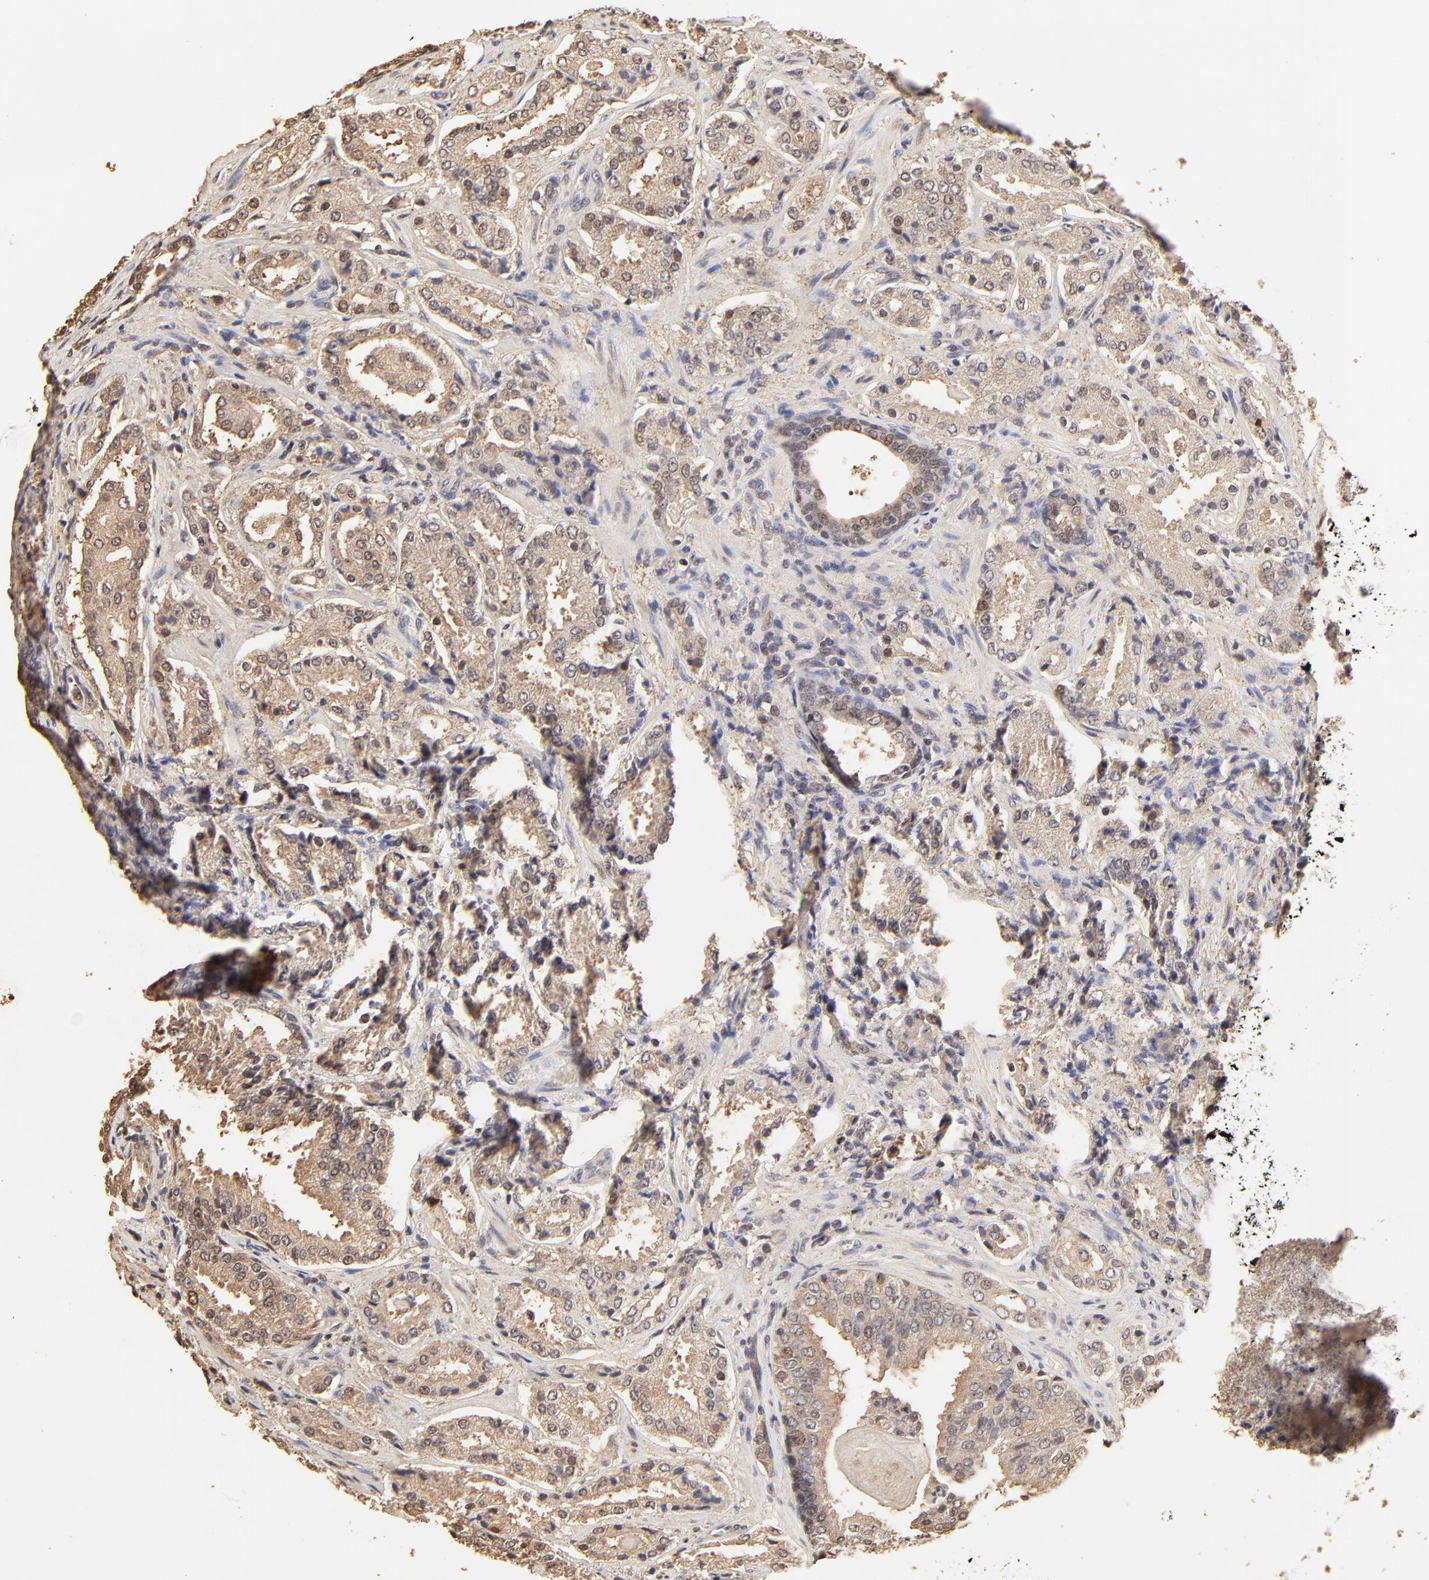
{"staining": {"intensity": "moderate", "quantity": "<25%", "location": "cytoplasmic/membranous,nuclear"}, "tissue": "prostate cancer", "cell_type": "Tumor cells", "image_type": "cancer", "snomed": [{"axis": "morphology", "description": "Adenocarcinoma, High grade"}, {"axis": "topography", "description": "Prostate"}], "caption": "Immunohistochemistry (DAB) staining of prostate cancer (high-grade adenocarcinoma) reveals moderate cytoplasmic/membranous and nuclear protein positivity in approximately <25% of tumor cells. (IHC, brightfield microscopy, high magnification).", "gene": "BIRC5", "patient": {"sex": "male", "age": 58}}